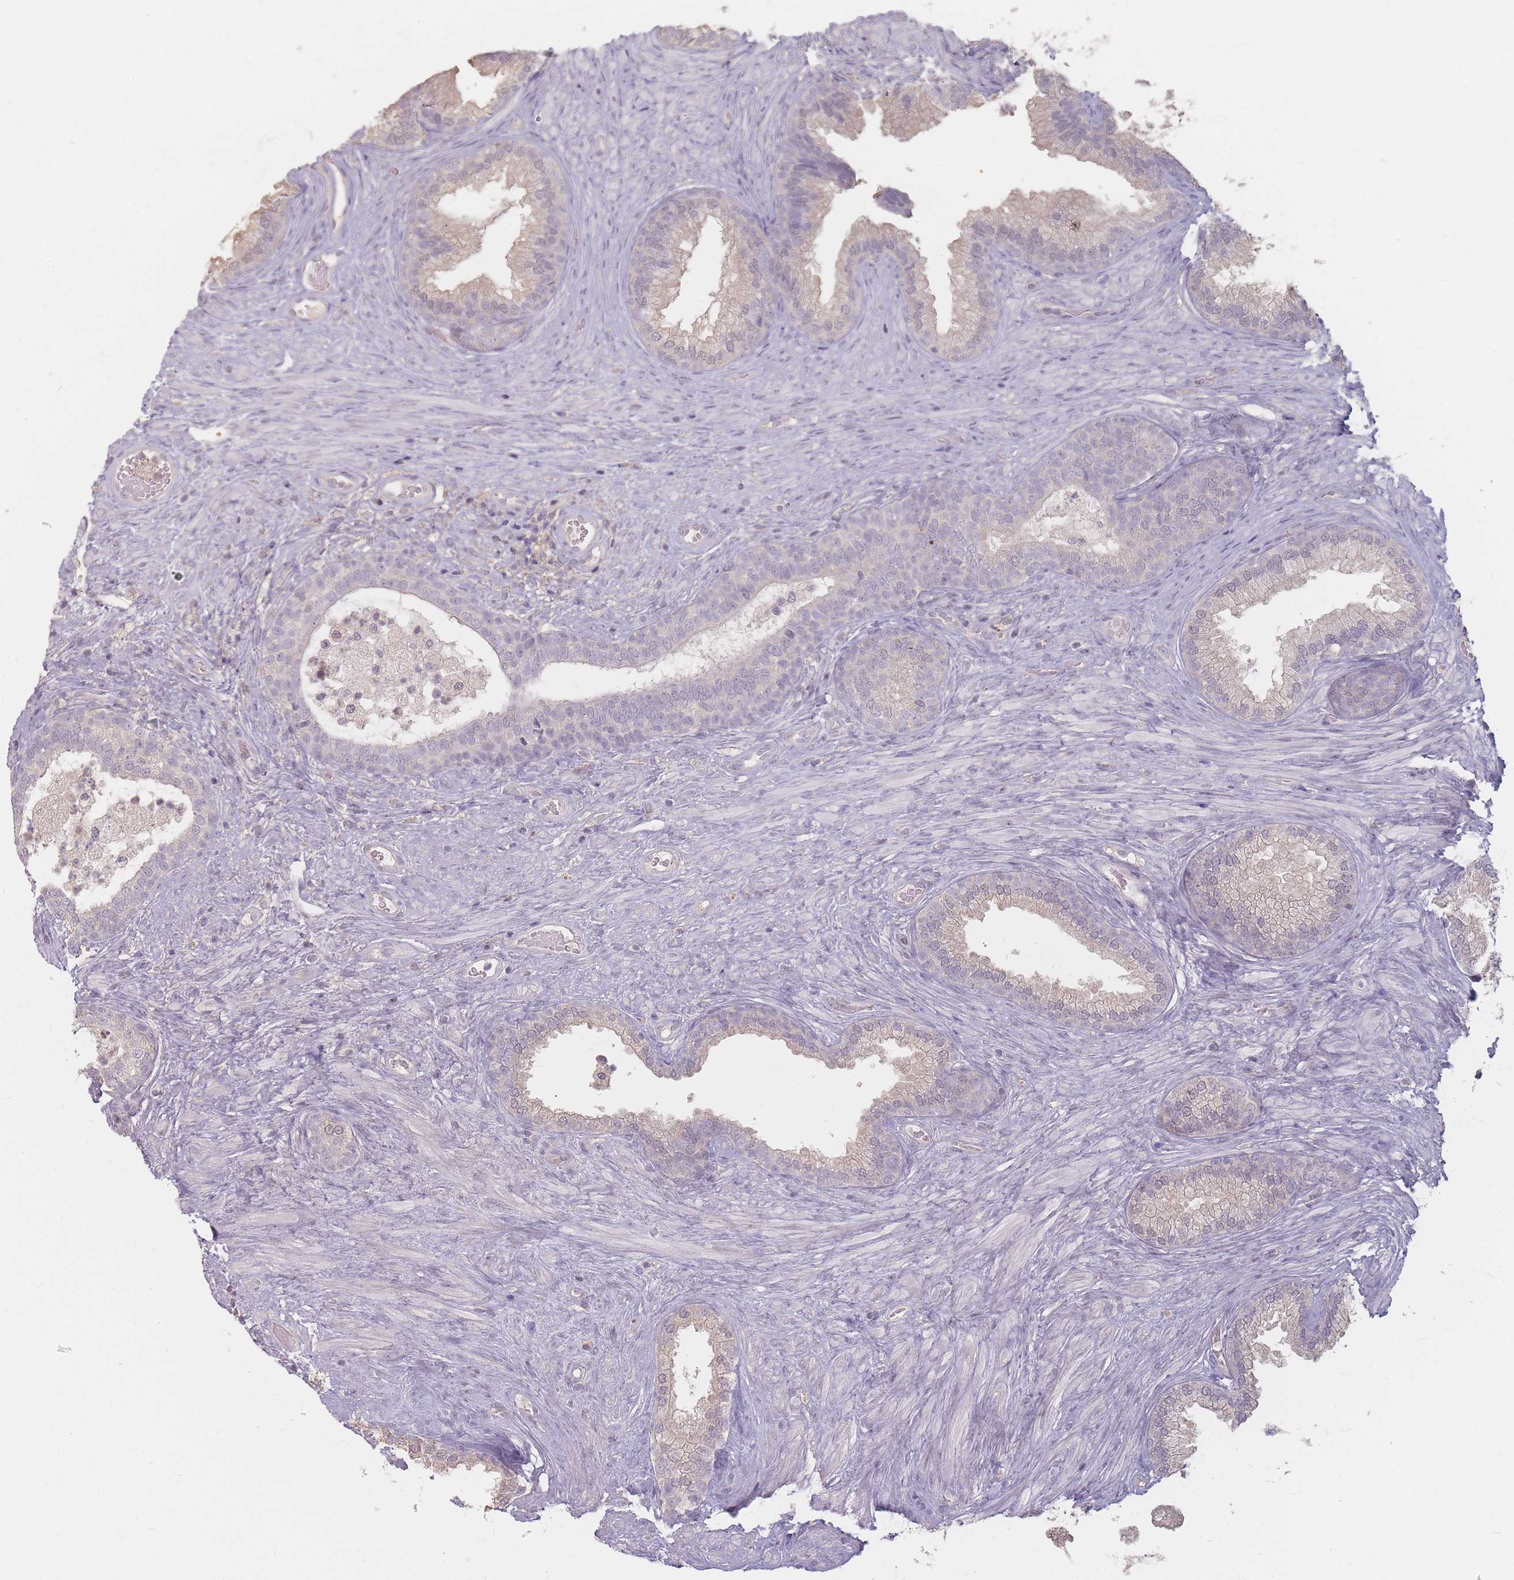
{"staining": {"intensity": "negative", "quantity": "none", "location": "none"}, "tissue": "prostate", "cell_type": "Glandular cells", "image_type": "normal", "snomed": [{"axis": "morphology", "description": "Normal tissue, NOS"}, {"axis": "topography", "description": "Prostate"}], "caption": "Image shows no significant protein expression in glandular cells of unremarkable prostate. (DAB (3,3'-diaminobenzidine) immunohistochemistry, high magnification).", "gene": "RFTN1", "patient": {"sex": "male", "age": 76}}